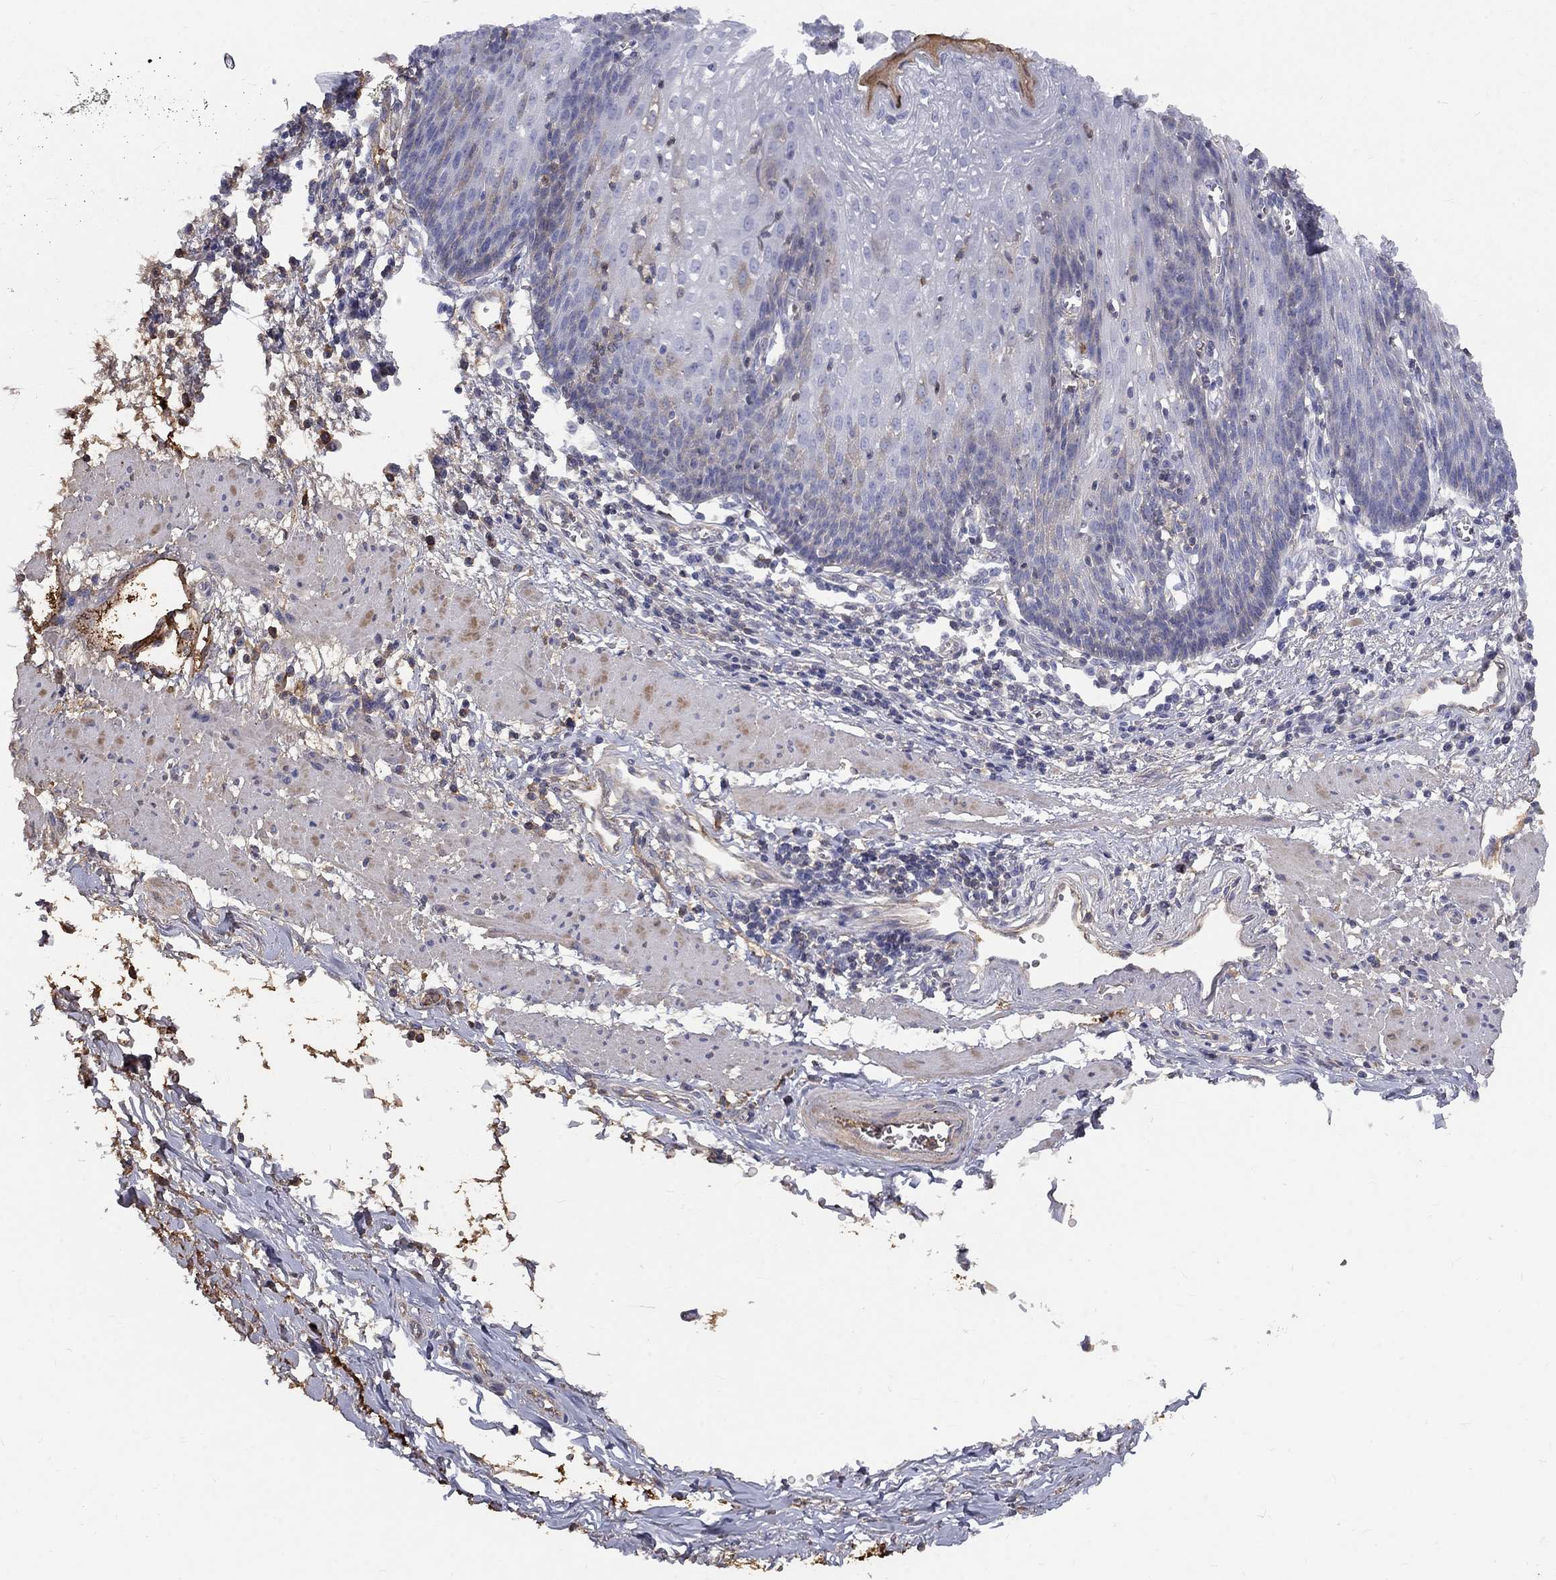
{"staining": {"intensity": "weak", "quantity": "<25%", "location": "cytoplasmic/membranous"}, "tissue": "esophagus", "cell_type": "Squamous epithelial cells", "image_type": "normal", "snomed": [{"axis": "morphology", "description": "Normal tissue, NOS"}, {"axis": "topography", "description": "Esophagus"}], "caption": "Photomicrograph shows no protein expression in squamous epithelial cells of normal esophagus.", "gene": "EPDR1", "patient": {"sex": "male", "age": 57}}